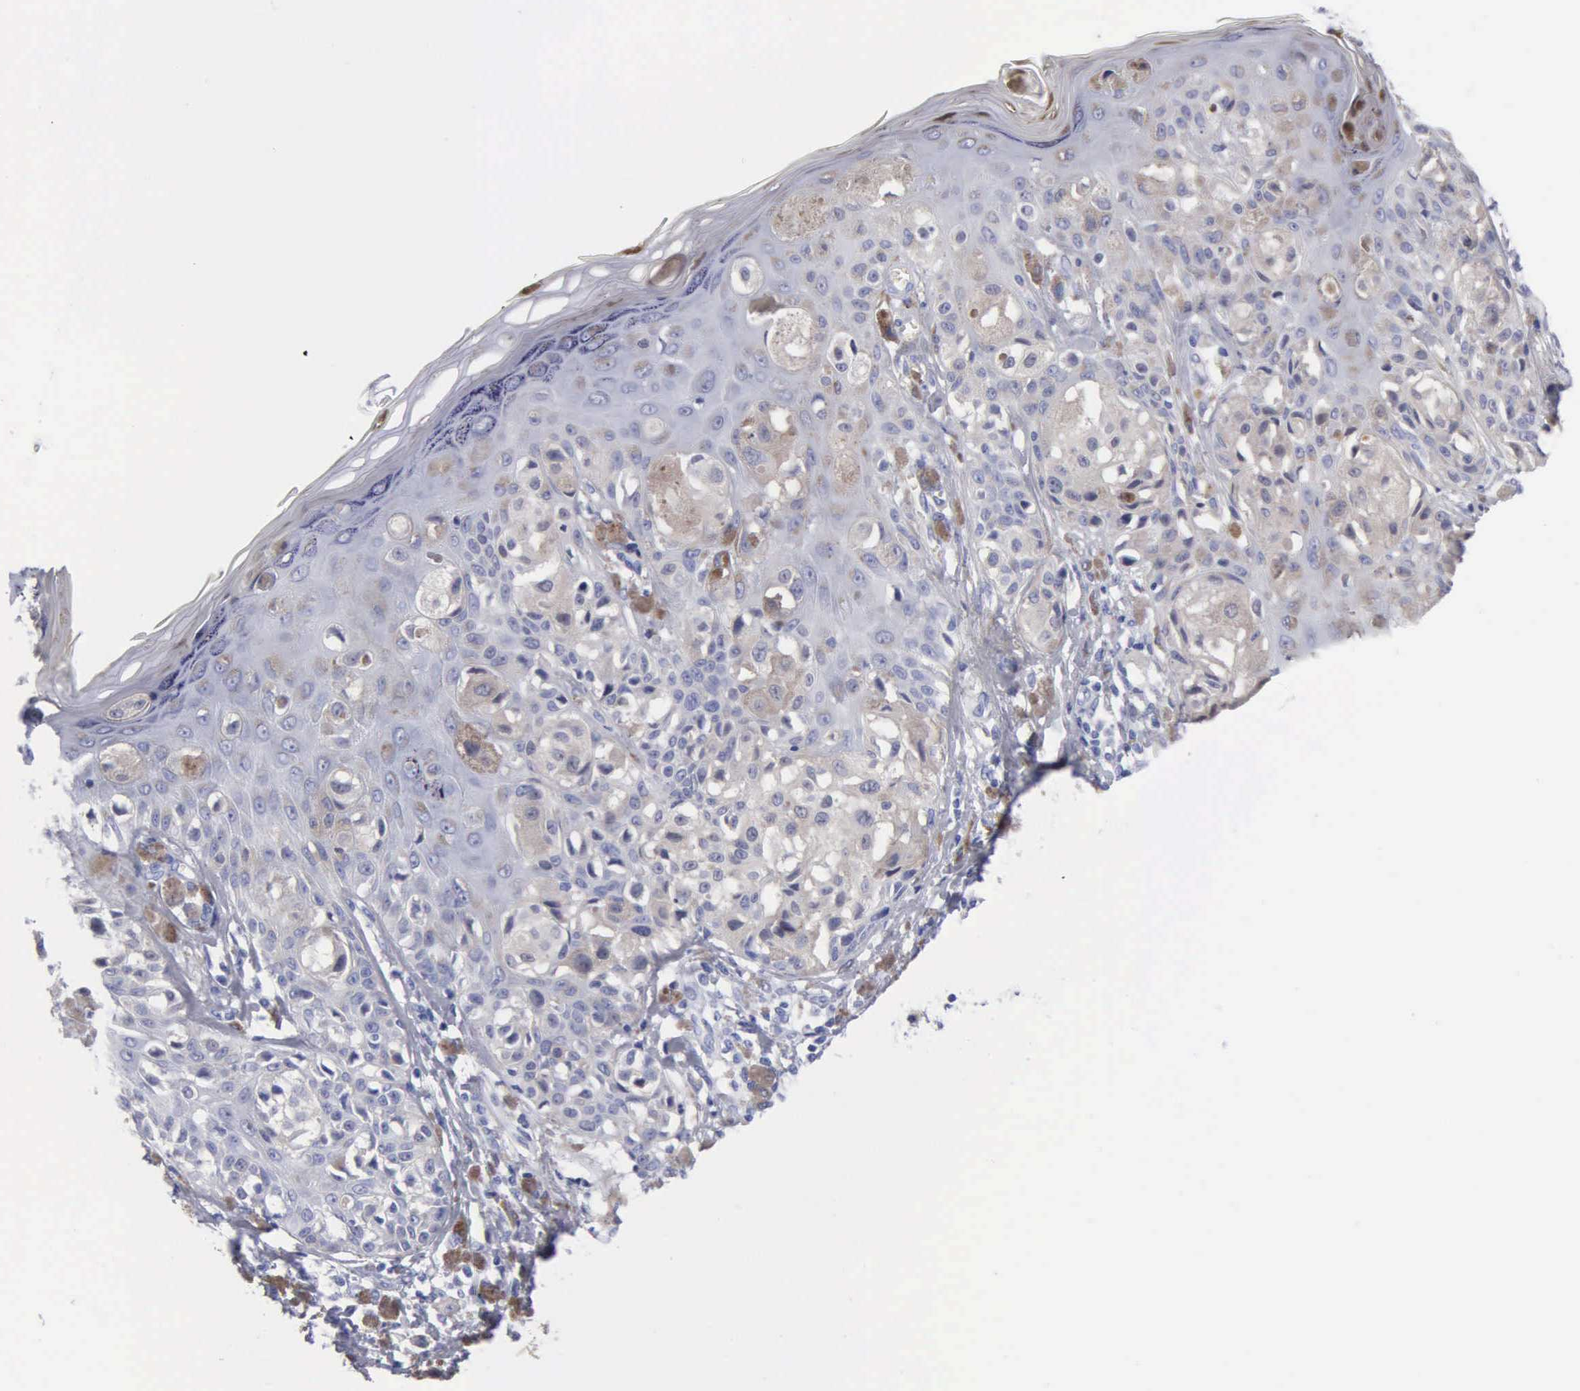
{"staining": {"intensity": "weak", "quantity": "<25%", "location": "cytoplasmic/membranous"}, "tissue": "melanoma", "cell_type": "Tumor cells", "image_type": "cancer", "snomed": [{"axis": "morphology", "description": "Malignant melanoma, NOS"}, {"axis": "topography", "description": "Skin"}], "caption": "An image of human melanoma is negative for staining in tumor cells. The staining was performed using DAB to visualize the protein expression in brown, while the nuclei were stained in blue with hematoxylin (Magnification: 20x).", "gene": "CYP19A1", "patient": {"sex": "female", "age": 55}}